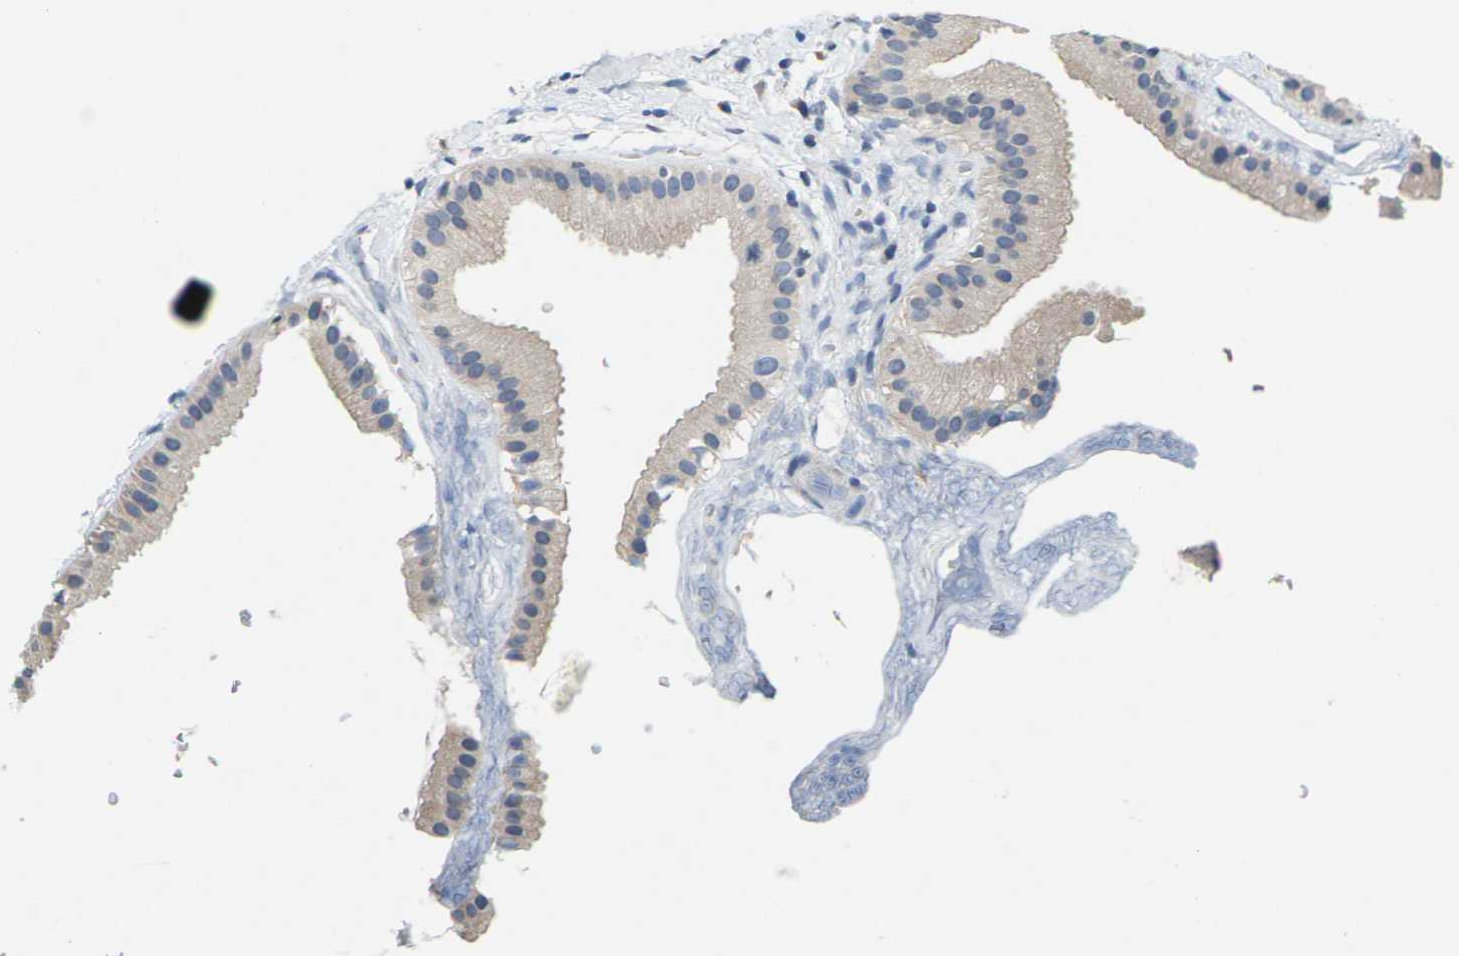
{"staining": {"intensity": "weak", "quantity": ">75%", "location": "cytoplasmic/membranous"}, "tissue": "gallbladder", "cell_type": "Glandular cells", "image_type": "normal", "snomed": [{"axis": "morphology", "description": "Normal tissue, NOS"}, {"axis": "topography", "description": "Gallbladder"}], "caption": "Glandular cells display low levels of weak cytoplasmic/membranous expression in approximately >75% of cells in benign human gallbladder. Ihc stains the protein in brown and the nuclei are stained blue.", "gene": "SLC2A2", "patient": {"sex": "female", "age": 64}}